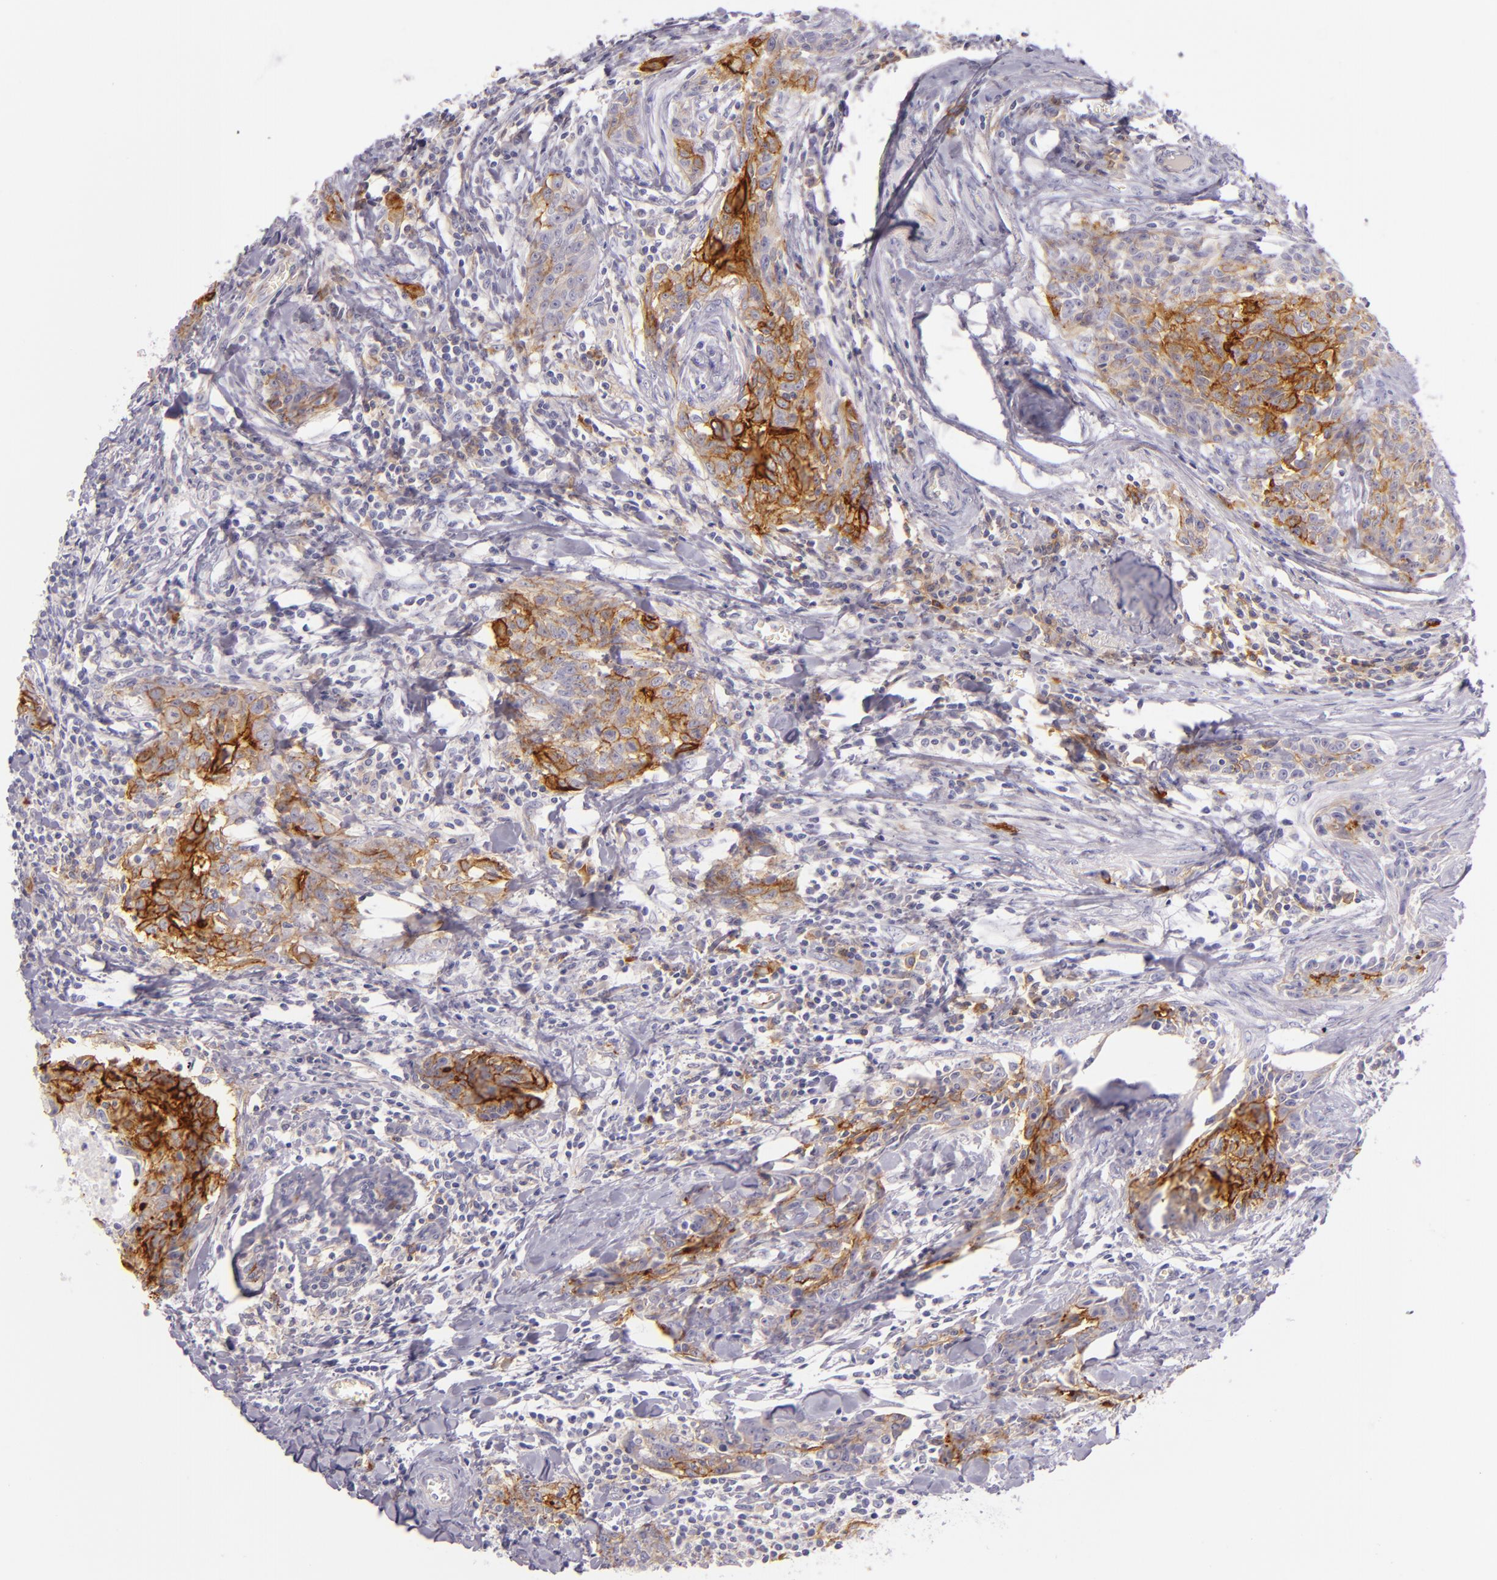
{"staining": {"intensity": "moderate", "quantity": ">75%", "location": "cytoplasmic/membranous"}, "tissue": "breast cancer", "cell_type": "Tumor cells", "image_type": "cancer", "snomed": [{"axis": "morphology", "description": "Duct carcinoma"}, {"axis": "topography", "description": "Breast"}], "caption": "Immunohistochemical staining of human breast cancer shows moderate cytoplasmic/membranous protein positivity in approximately >75% of tumor cells. (brown staining indicates protein expression, while blue staining denotes nuclei).", "gene": "ICAM1", "patient": {"sex": "female", "age": 50}}